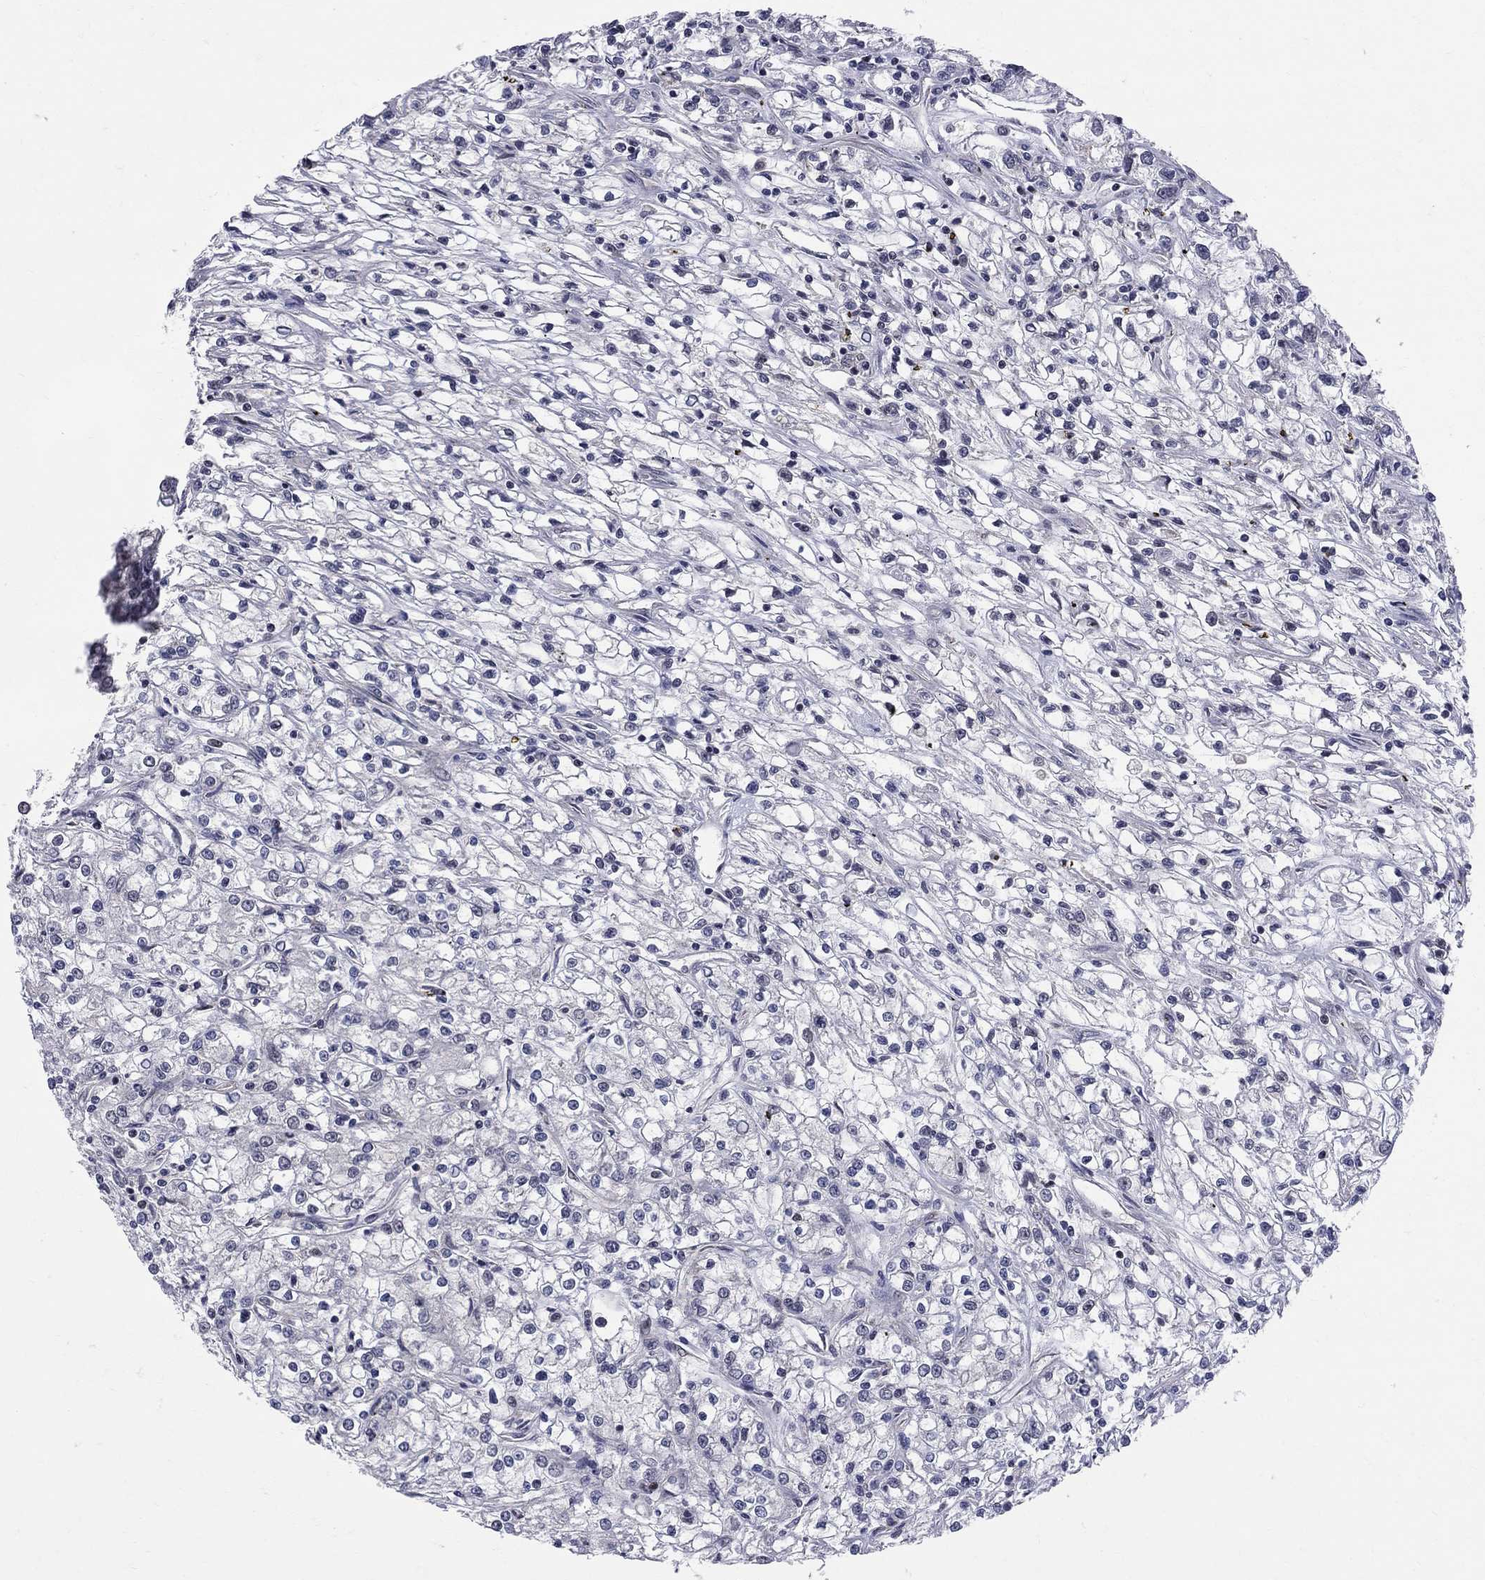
{"staining": {"intensity": "negative", "quantity": "none", "location": "none"}, "tissue": "renal cancer", "cell_type": "Tumor cells", "image_type": "cancer", "snomed": [{"axis": "morphology", "description": "Adenocarcinoma, NOS"}, {"axis": "topography", "description": "Kidney"}], "caption": "Renal cancer stained for a protein using IHC shows no positivity tumor cells.", "gene": "CNOT11", "patient": {"sex": "female", "age": 59}}